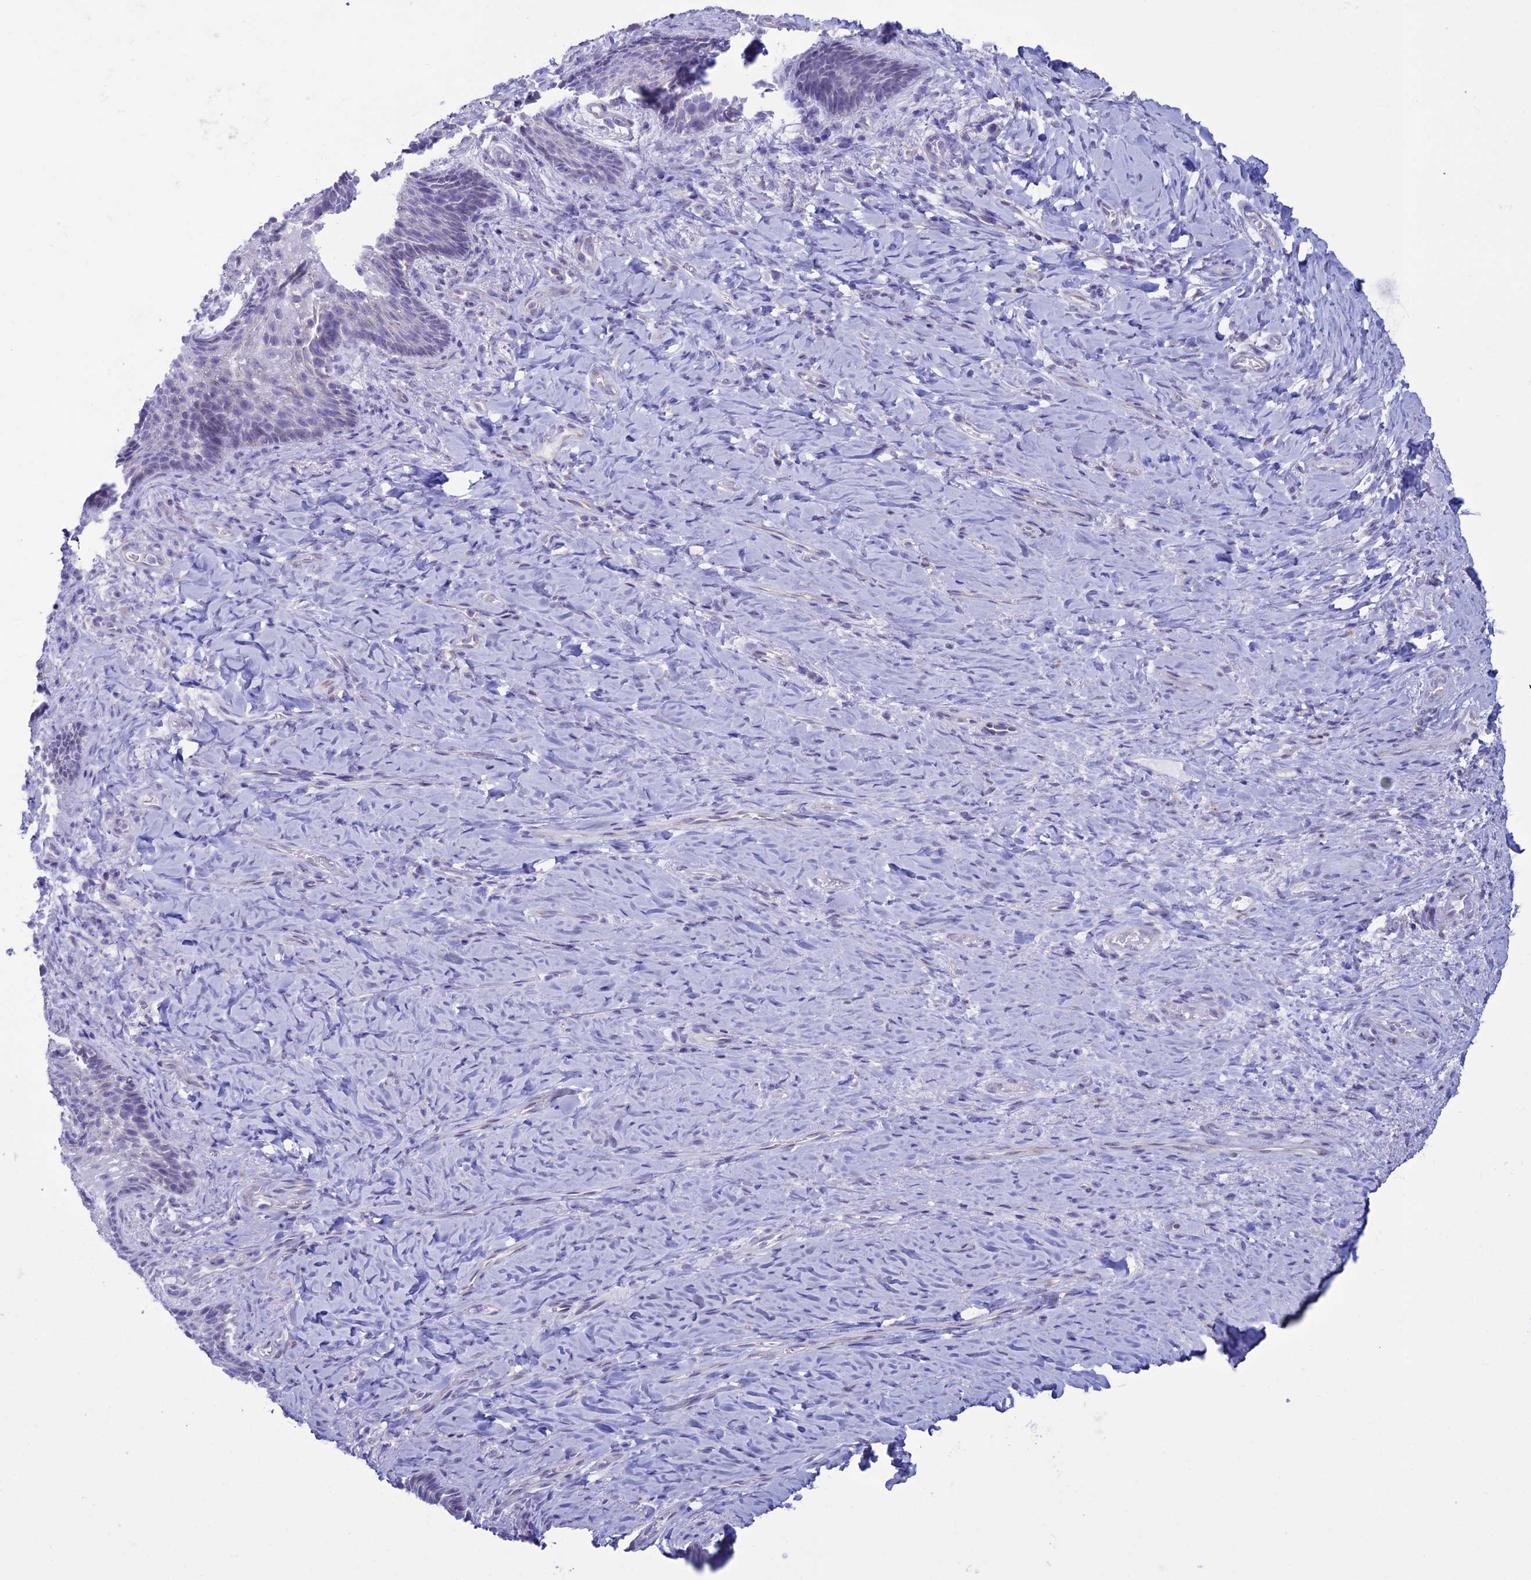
{"staining": {"intensity": "negative", "quantity": "none", "location": "none"}, "tissue": "vagina", "cell_type": "Squamous epithelial cells", "image_type": "normal", "snomed": [{"axis": "morphology", "description": "Normal tissue, NOS"}, {"axis": "topography", "description": "Vagina"}], "caption": "Squamous epithelial cells show no significant positivity in unremarkable vagina.", "gene": "CFAP210", "patient": {"sex": "female", "age": 60}}